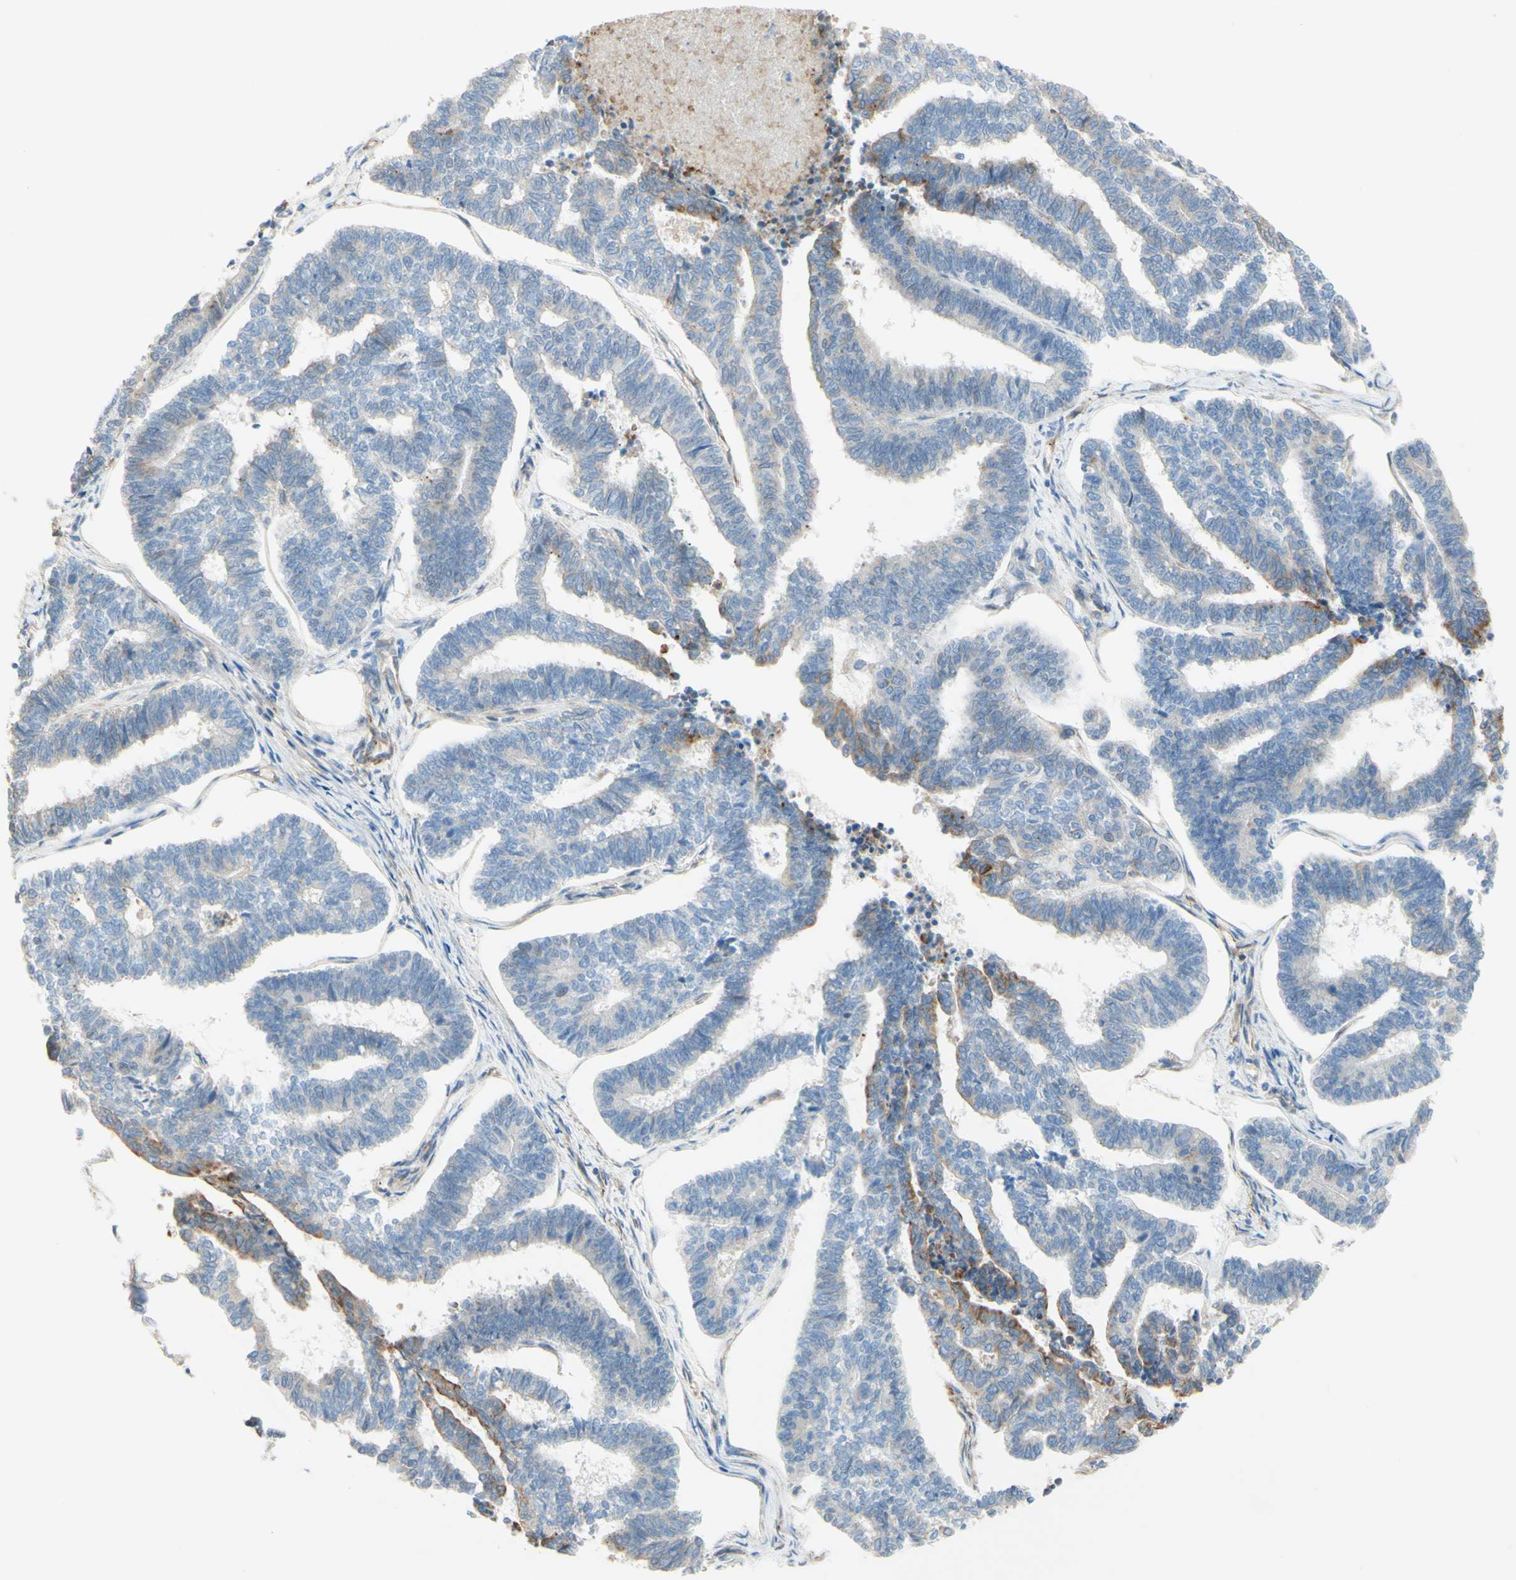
{"staining": {"intensity": "moderate", "quantity": "<25%", "location": "cytoplasmic/membranous"}, "tissue": "endometrial cancer", "cell_type": "Tumor cells", "image_type": "cancer", "snomed": [{"axis": "morphology", "description": "Adenocarcinoma, NOS"}, {"axis": "topography", "description": "Endometrium"}], "caption": "Endometrial adenocarcinoma stained for a protein demonstrates moderate cytoplasmic/membranous positivity in tumor cells. Nuclei are stained in blue.", "gene": "ENDOD1", "patient": {"sex": "female", "age": 70}}